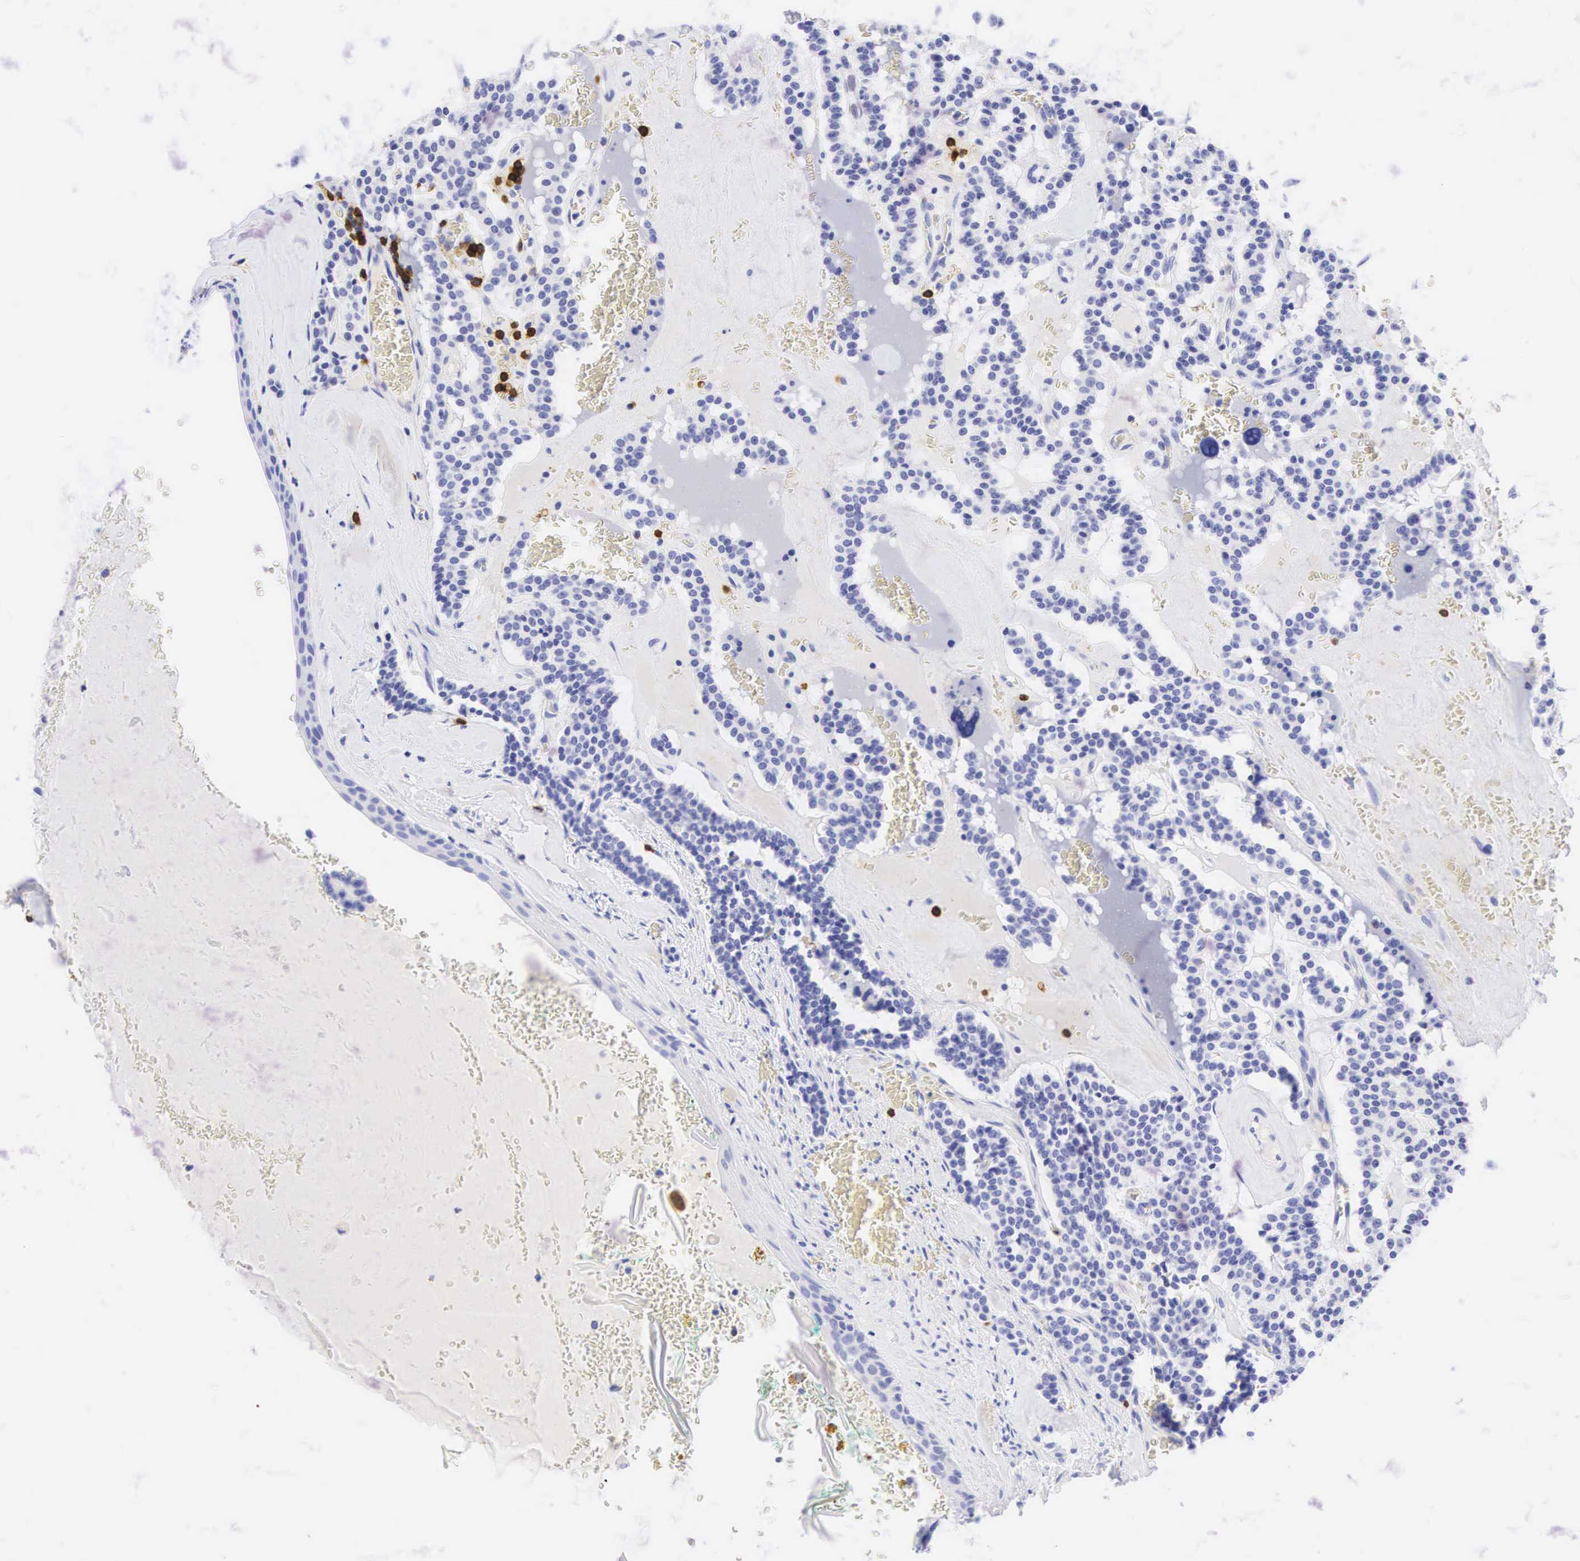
{"staining": {"intensity": "negative", "quantity": "none", "location": "none"}, "tissue": "carcinoid", "cell_type": "Tumor cells", "image_type": "cancer", "snomed": [{"axis": "morphology", "description": "Carcinoid, malignant, NOS"}, {"axis": "topography", "description": "Bronchus"}], "caption": "Tumor cells show no significant protein positivity in malignant carcinoid.", "gene": "CD8A", "patient": {"sex": "male", "age": 55}}